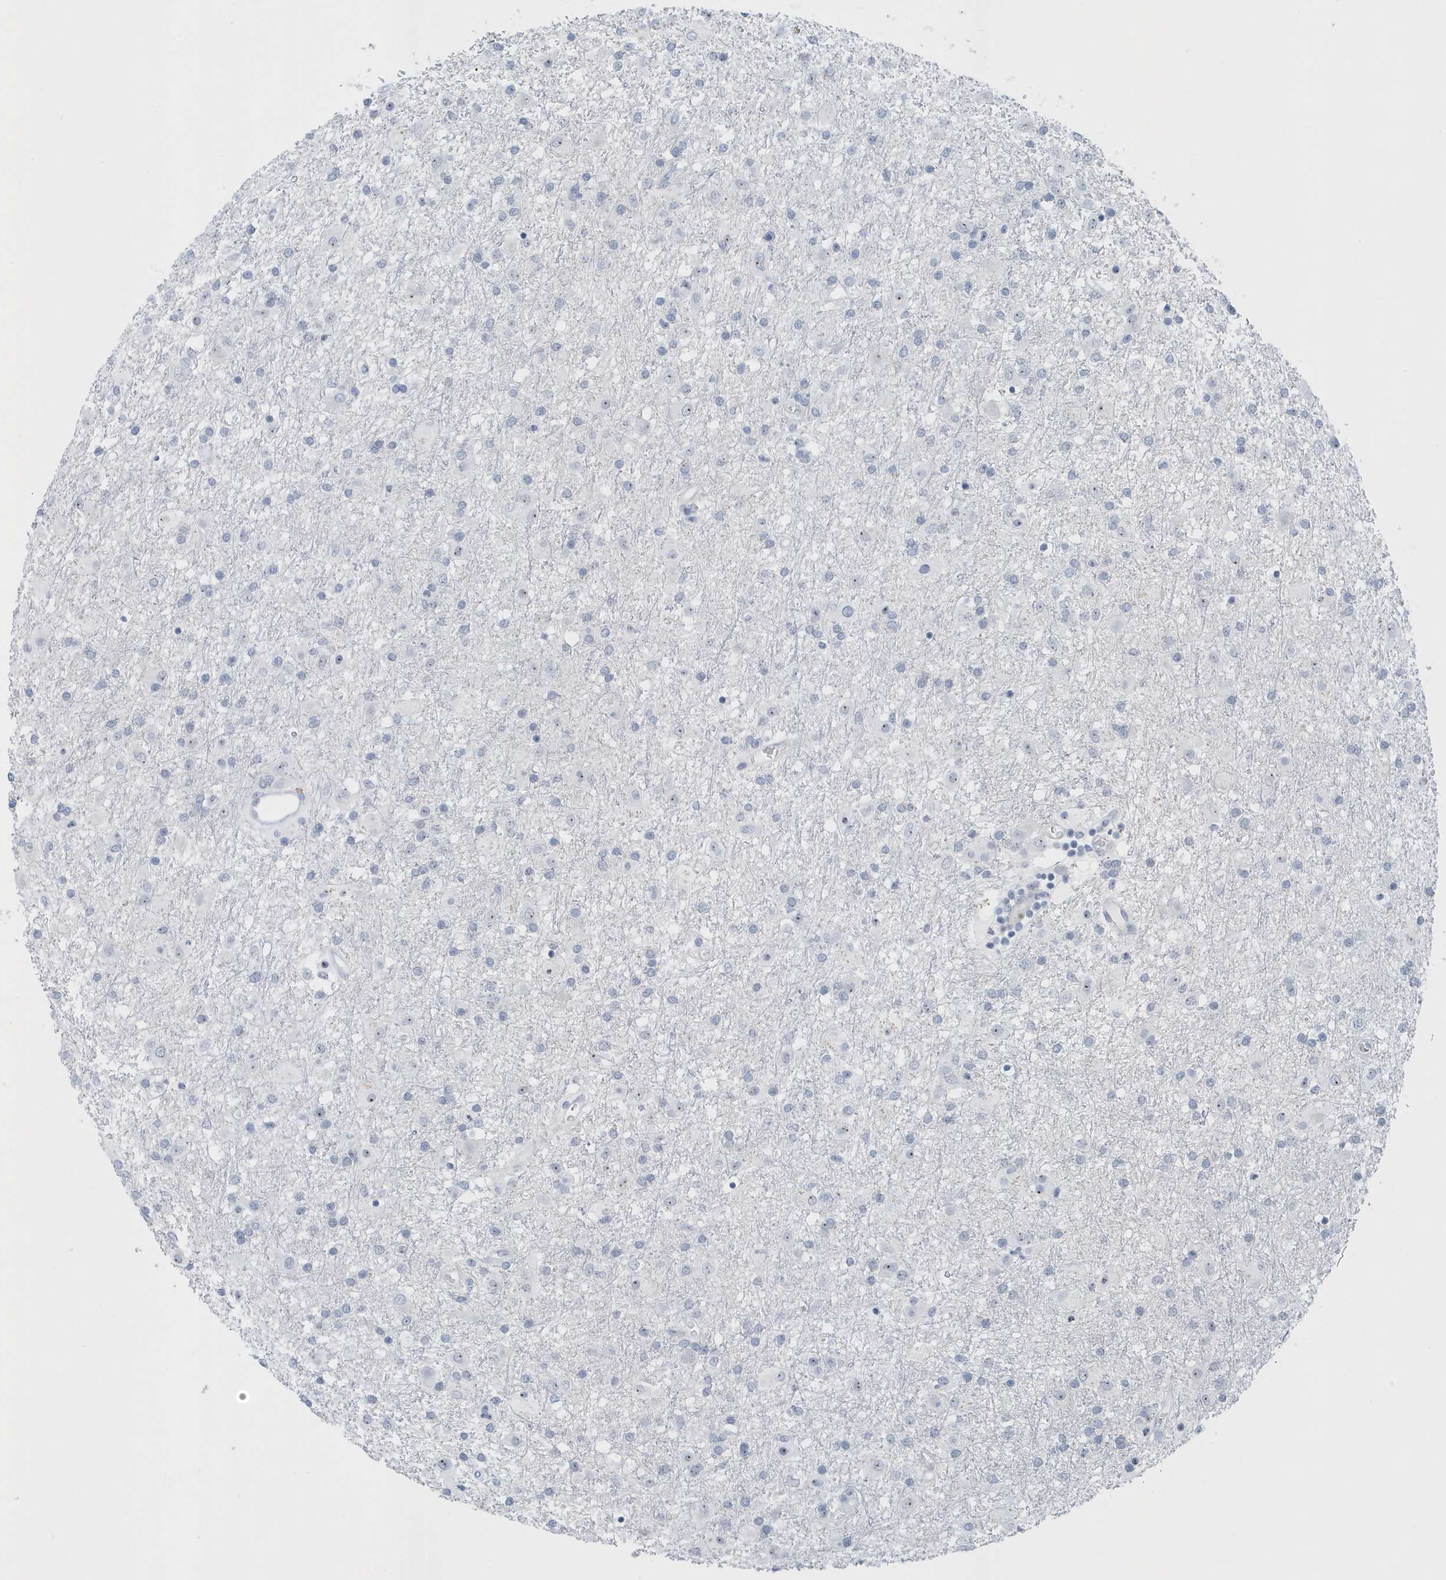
{"staining": {"intensity": "negative", "quantity": "none", "location": "none"}, "tissue": "glioma", "cell_type": "Tumor cells", "image_type": "cancer", "snomed": [{"axis": "morphology", "description": "Glioma, malignant, Low grade"}, {"axis": "topography", "description": "Brain"}], "caption": "Immunohistochemistry (IHC) micrograph of neoplastic tissue: human low-grade glioma (malignant) stained with DAB exhibits no significant protein positivity in tumor cells. (DAB immunohistochemistry (IHC) visualized using brightfield microscopy, high magnification).", "gene": "RPF2", "patient": {"sex": "male", "age": 65}}